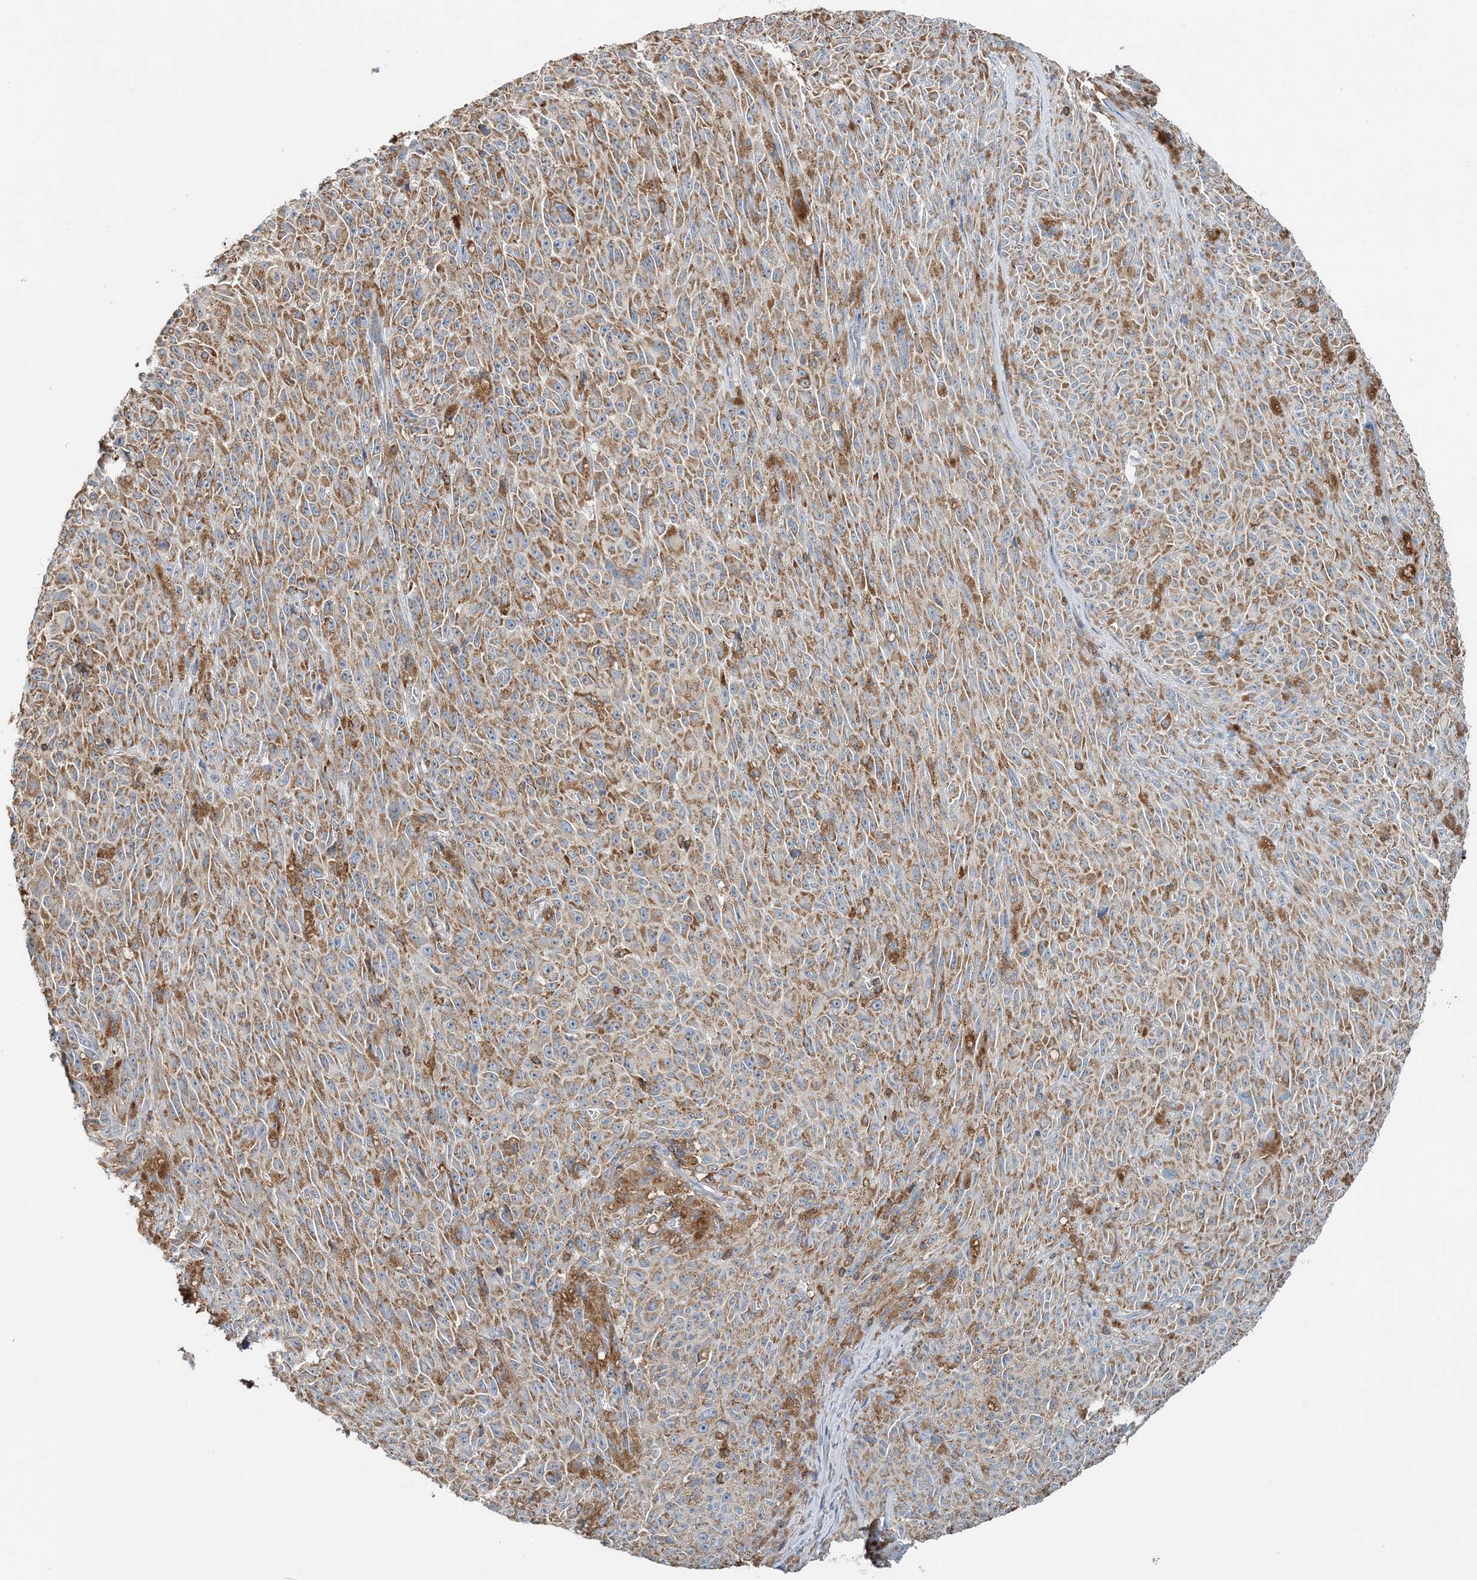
{"staining": {"intensity": "moderate", "quantity": ">75%", "location": "cytoplasmic/membranous"}, "tissue": "melanoma", "cell_type": "Tumor cells", "image_type": "cancer", "snomed": [{"axis": "morphology", "description": "Malignant melanoma, NOS"}, {"axis": "topography", "description": "Skin"}], "caption": "Immunohistochemistry of human melanoma shows medium levels of moderate cytoplasmic/membranous positivity in approximately >75% of tumor cells.", "gene": "TMLHE", "patient": {"sex": "female", "age": 82}}